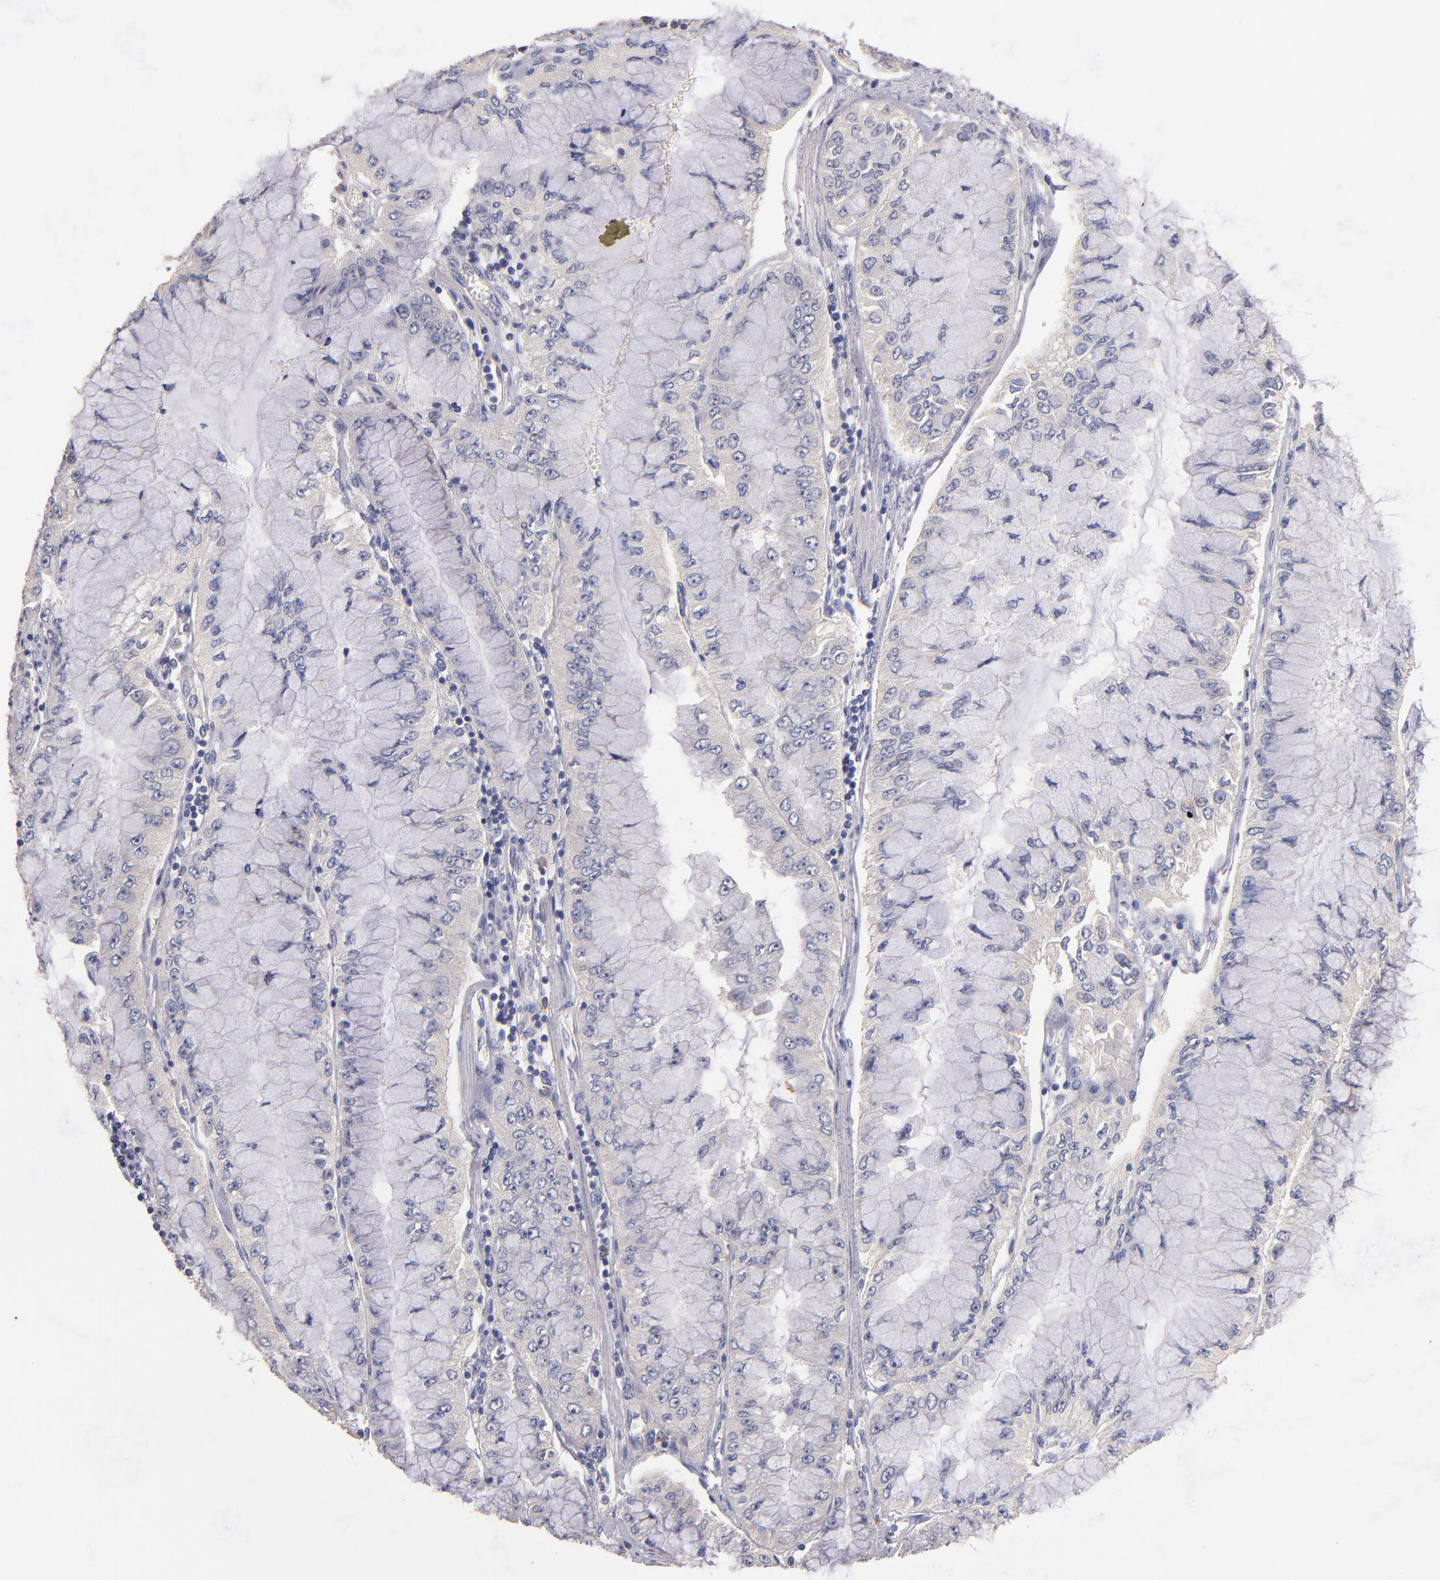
{"staining": {"intensity": "negative", "quantity": "none", "location": "none"}, "tissue": "liver cancer", "cell_type": "Tumor cells", "image_type": "cancer", "snomed": [{"axis": "morphology", "description": "Cholangiocarcinoma"}, {"axis": "topography", "description": "Liver"}], "caption": "IHC micrograph of neoplastic tissue: human liver cancer (cholangiocarcinoma) stained with DAB displays no significant protein positivity in tumor cells. (Immunohistochemistry, brightfield microscopy, high magnification).", "gene": "MAGEE1", "patient": {"sex": "female", "age": 79}}